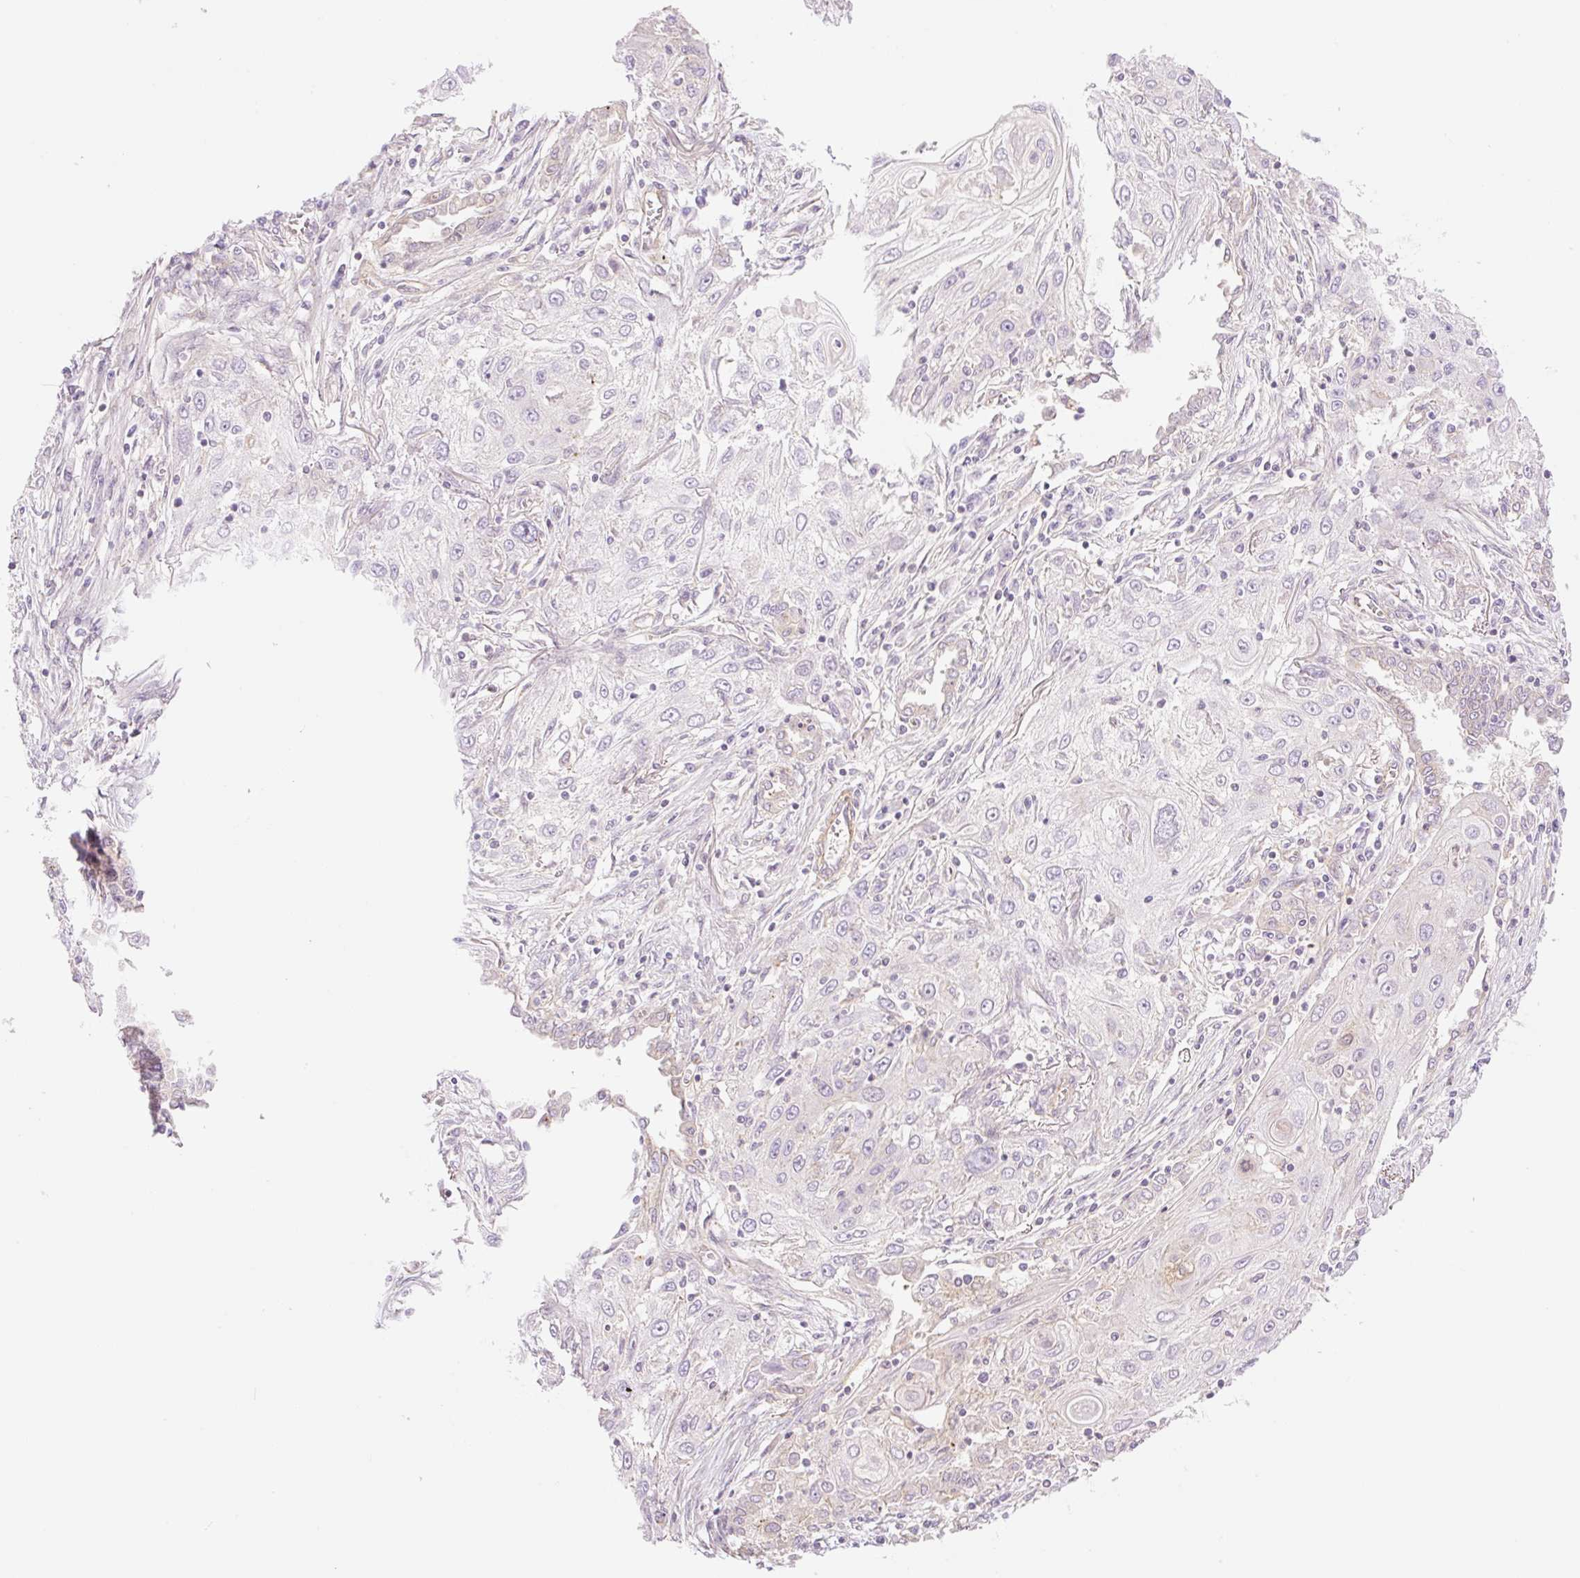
{"staining": {"intensity": "negative", "quantity": "none", "location": "none"}, "tissue": "lung cancer", "cell_type": "Tumor cells", "image_type": "cancer", "snomed": [{"axis": "morphology", "description": "Squamous cell carcinoma, NOS"}, {"axis": "topography", "description": "Lung"}], "caption": "Immunohistochemistry (IHC) photomicrograph of neoplastic tissue: human lung cancer (squamous cell carcinoma) stained with DAB reveals no significant protein positivity in tumor cells.", "gene": "NLRP5", "patient": {"sex": "female", "age": 69}}